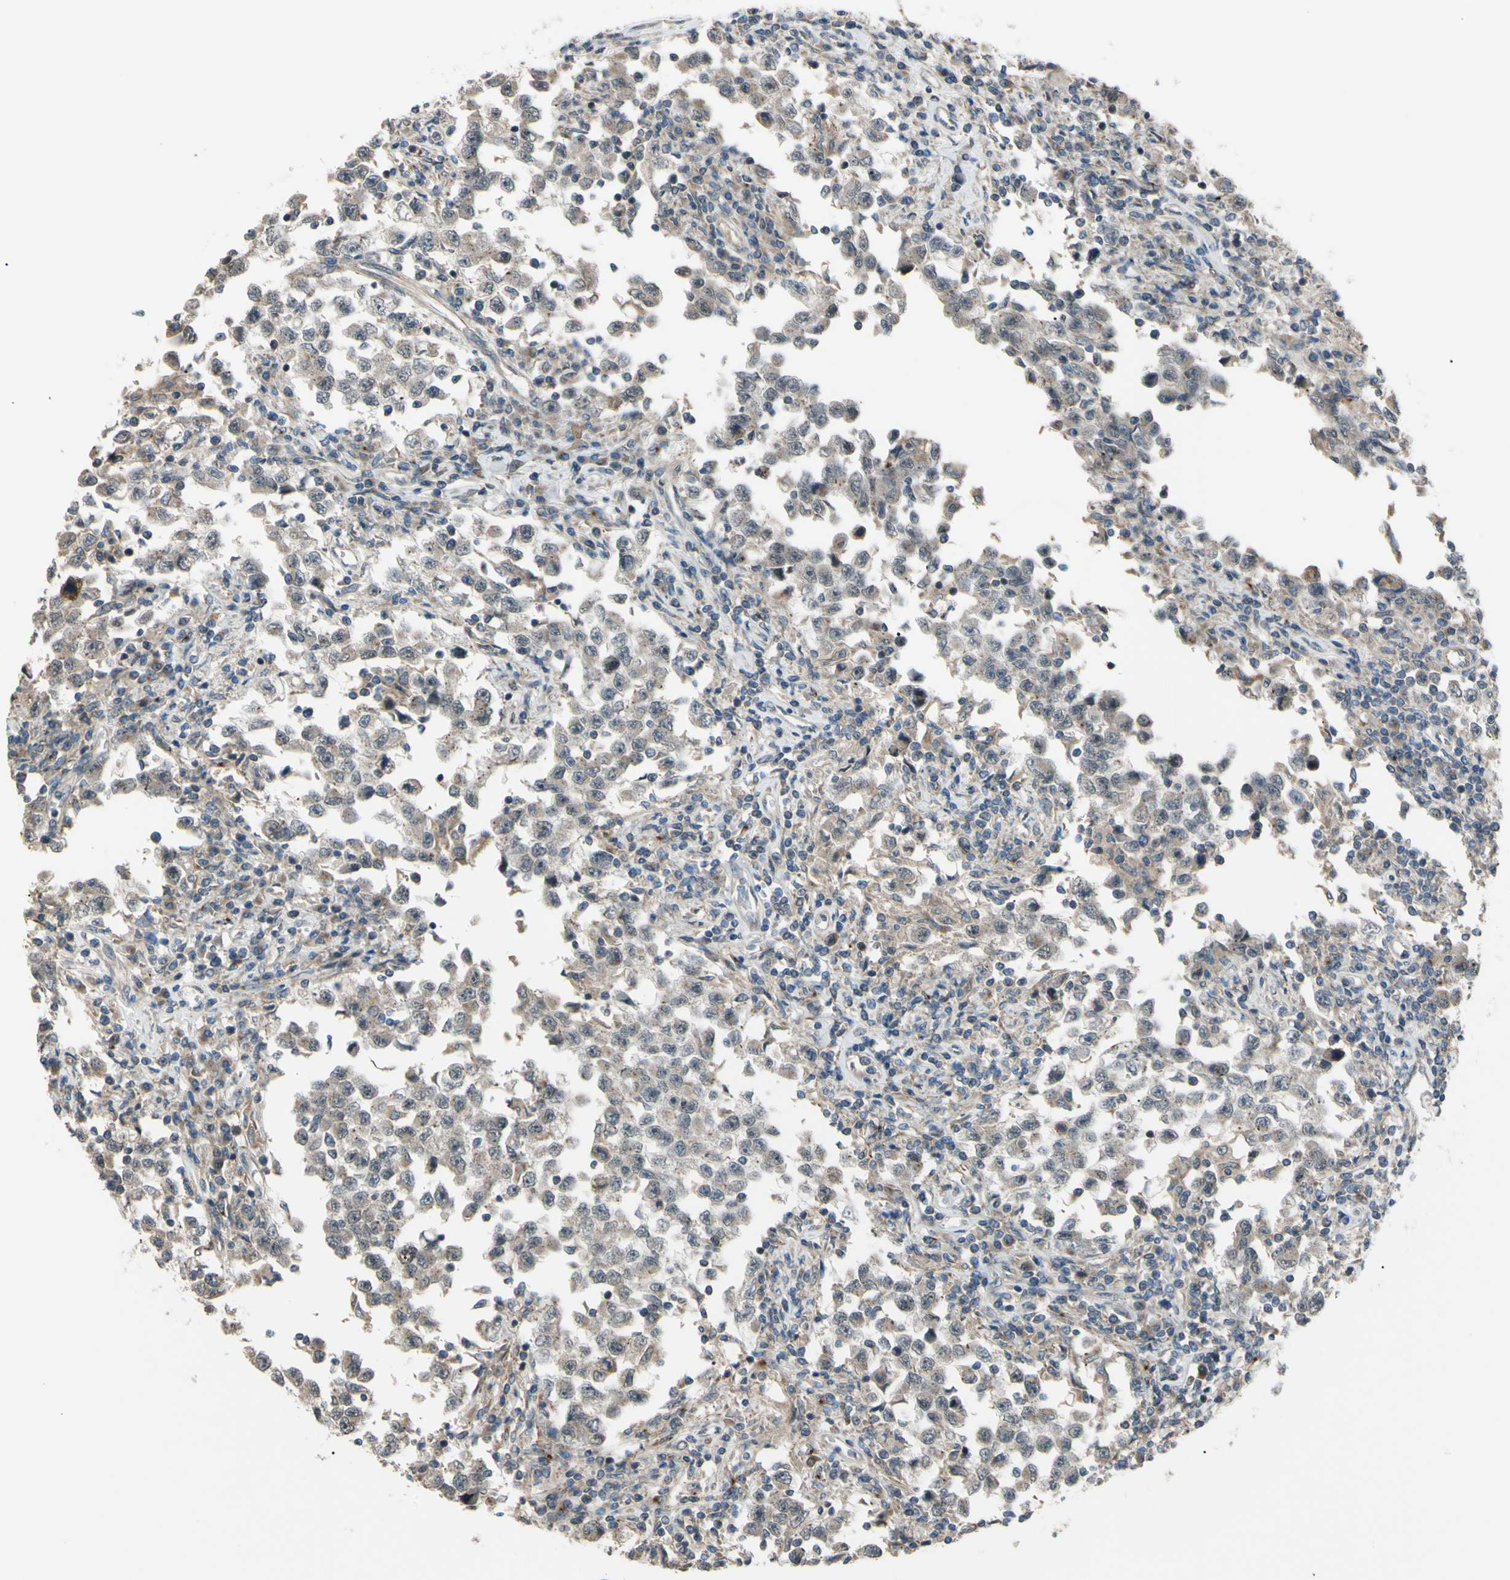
{"staining": {"intensity": "weak", "quantity": "25%-75%", "location": "cytoplasmic/membranous,nuclear"}, "tissue": "testis cancer", "cell_type": "Tumor cells", "image_type": "cancer", "snomed": [{"axis": "morphology", "description": "Carcinoma, Embryonal, NOS"}, {"axis": "topography", "description": "Testis"}], "caption": "Protein expression analysis of testis cancer (embryonal carcinoma) shows weak cytoplasmic/membranous and nuclear positivity in about 25%-75% of tumor cells.", "gene": "FLII", "patient": {"sex": "male", "age": 21}}